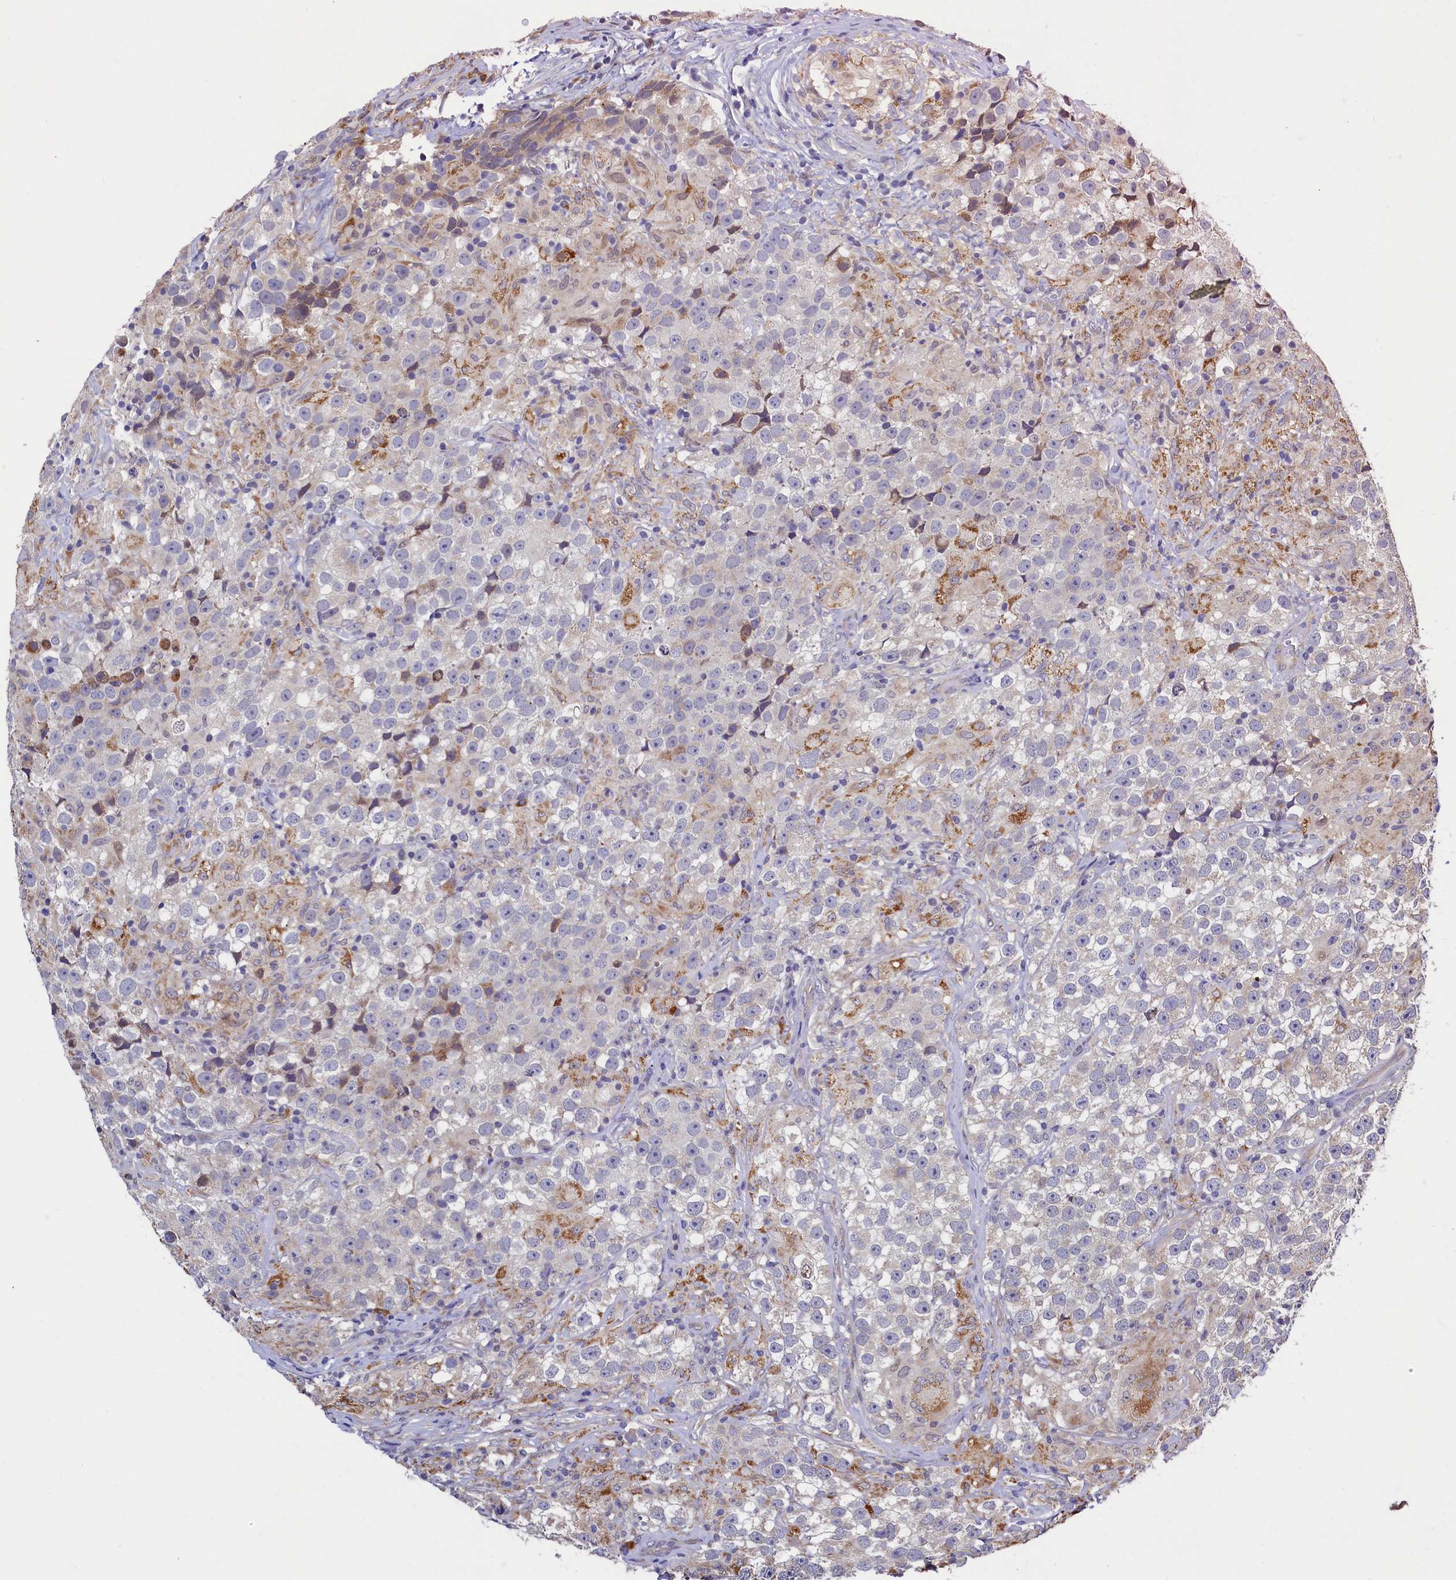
{"staining": {"intensity": "negative", "quantity": "none", "location": "none"}, "tissue": "testis cancer", "cell_type": "Tumor cells", "image_type": "cancer", "snomed": [{"axis": "morphology", "description": "Seminoma, NOS"}, {"axis": "topography", "description": "Testis"}], "caption": "An image of human testis seminoma is negative for staining in tumor cells.", "gene": "SLC16A14", "patient": {"sex": "male", "age": 46}}